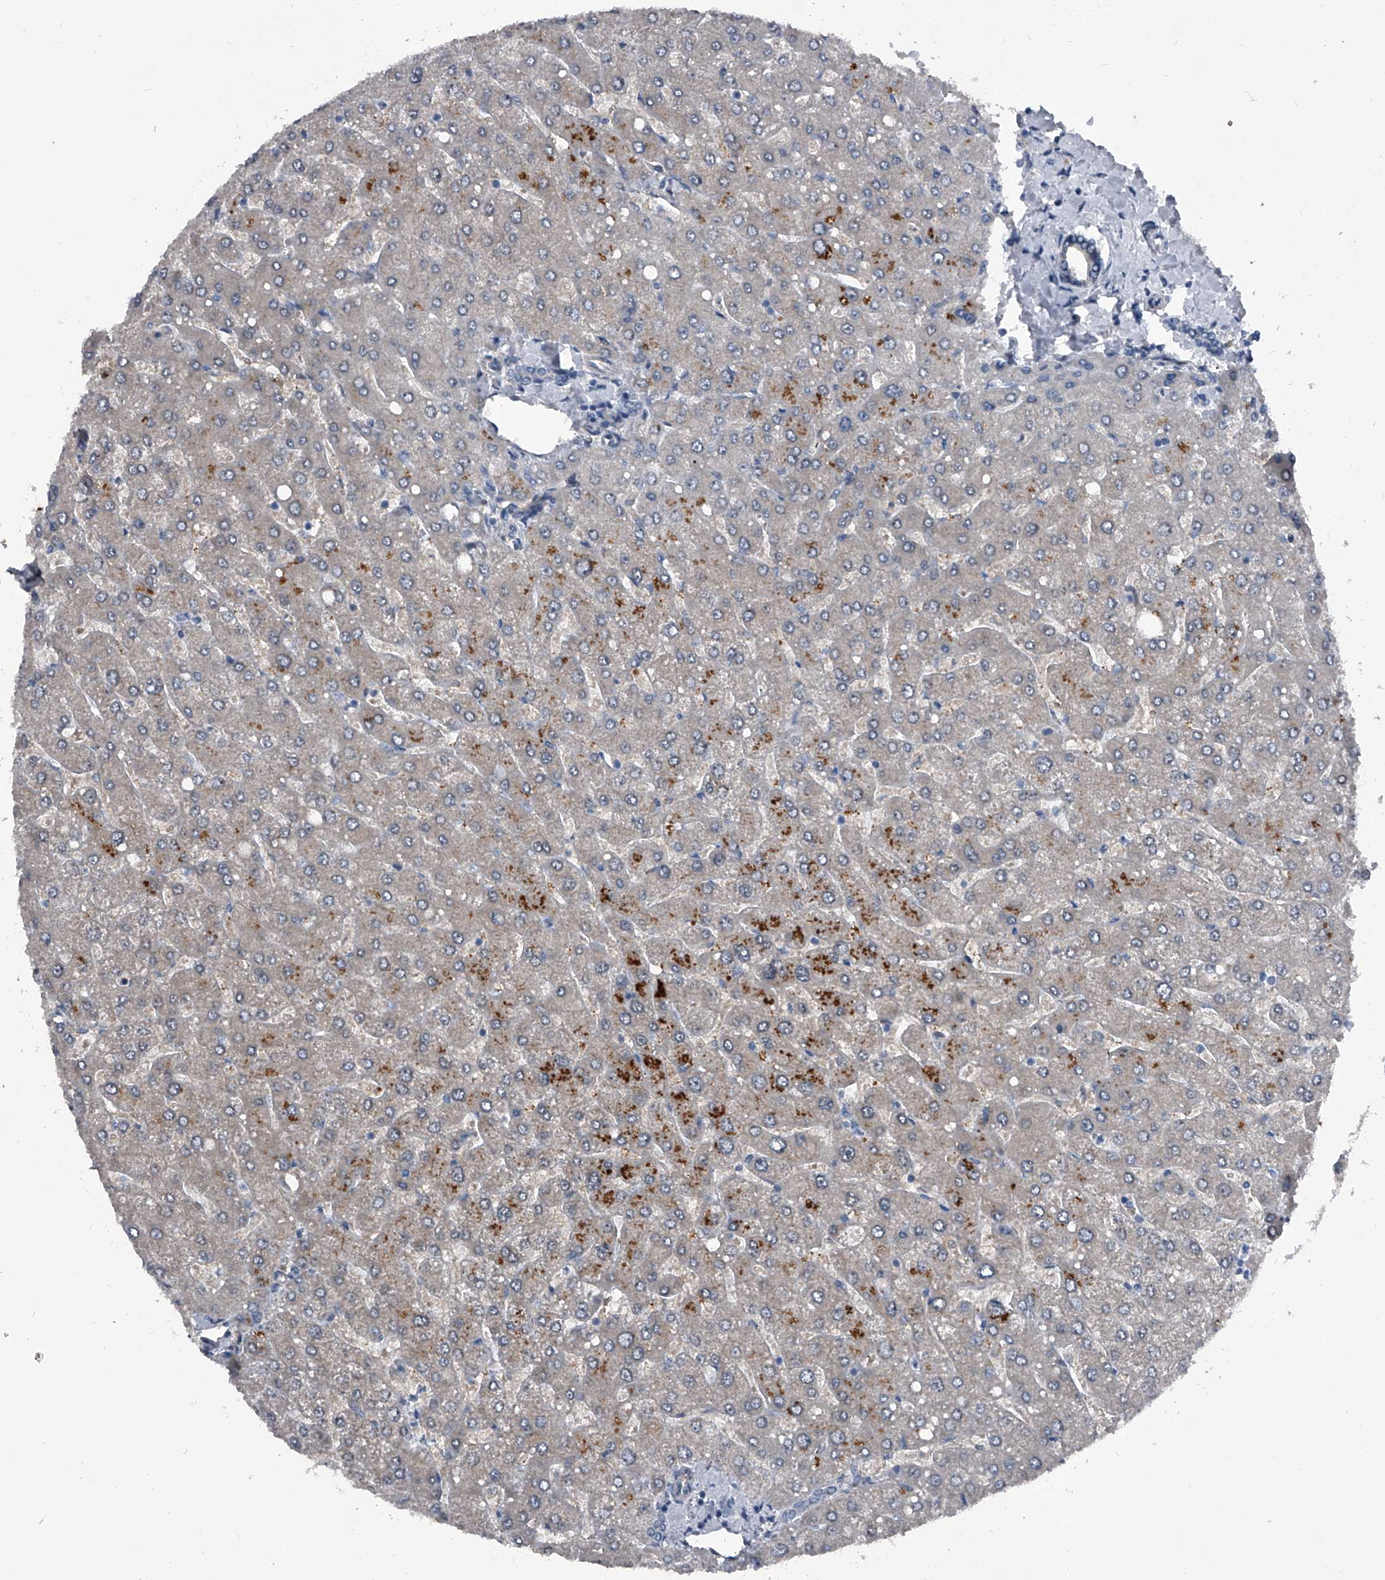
{"staining": {"intensity": "negative", "quantity": "none", "location": "none"}, "tissue": "liver", "cell_type": "Cholangiocytes", "image_type": "normal", "snomed": [{"axis": "morphology", "description": "Normal tissue, NOS"}, {"axis": "topography", "description": "Liver"}], "caption": "There is no significant positivity in cholangiocytes of liver. (Brightfield microscopy of DAB IHC at high magnification).", "gene": "ELK4", "patient": {"sex": "male", "age": 55}}